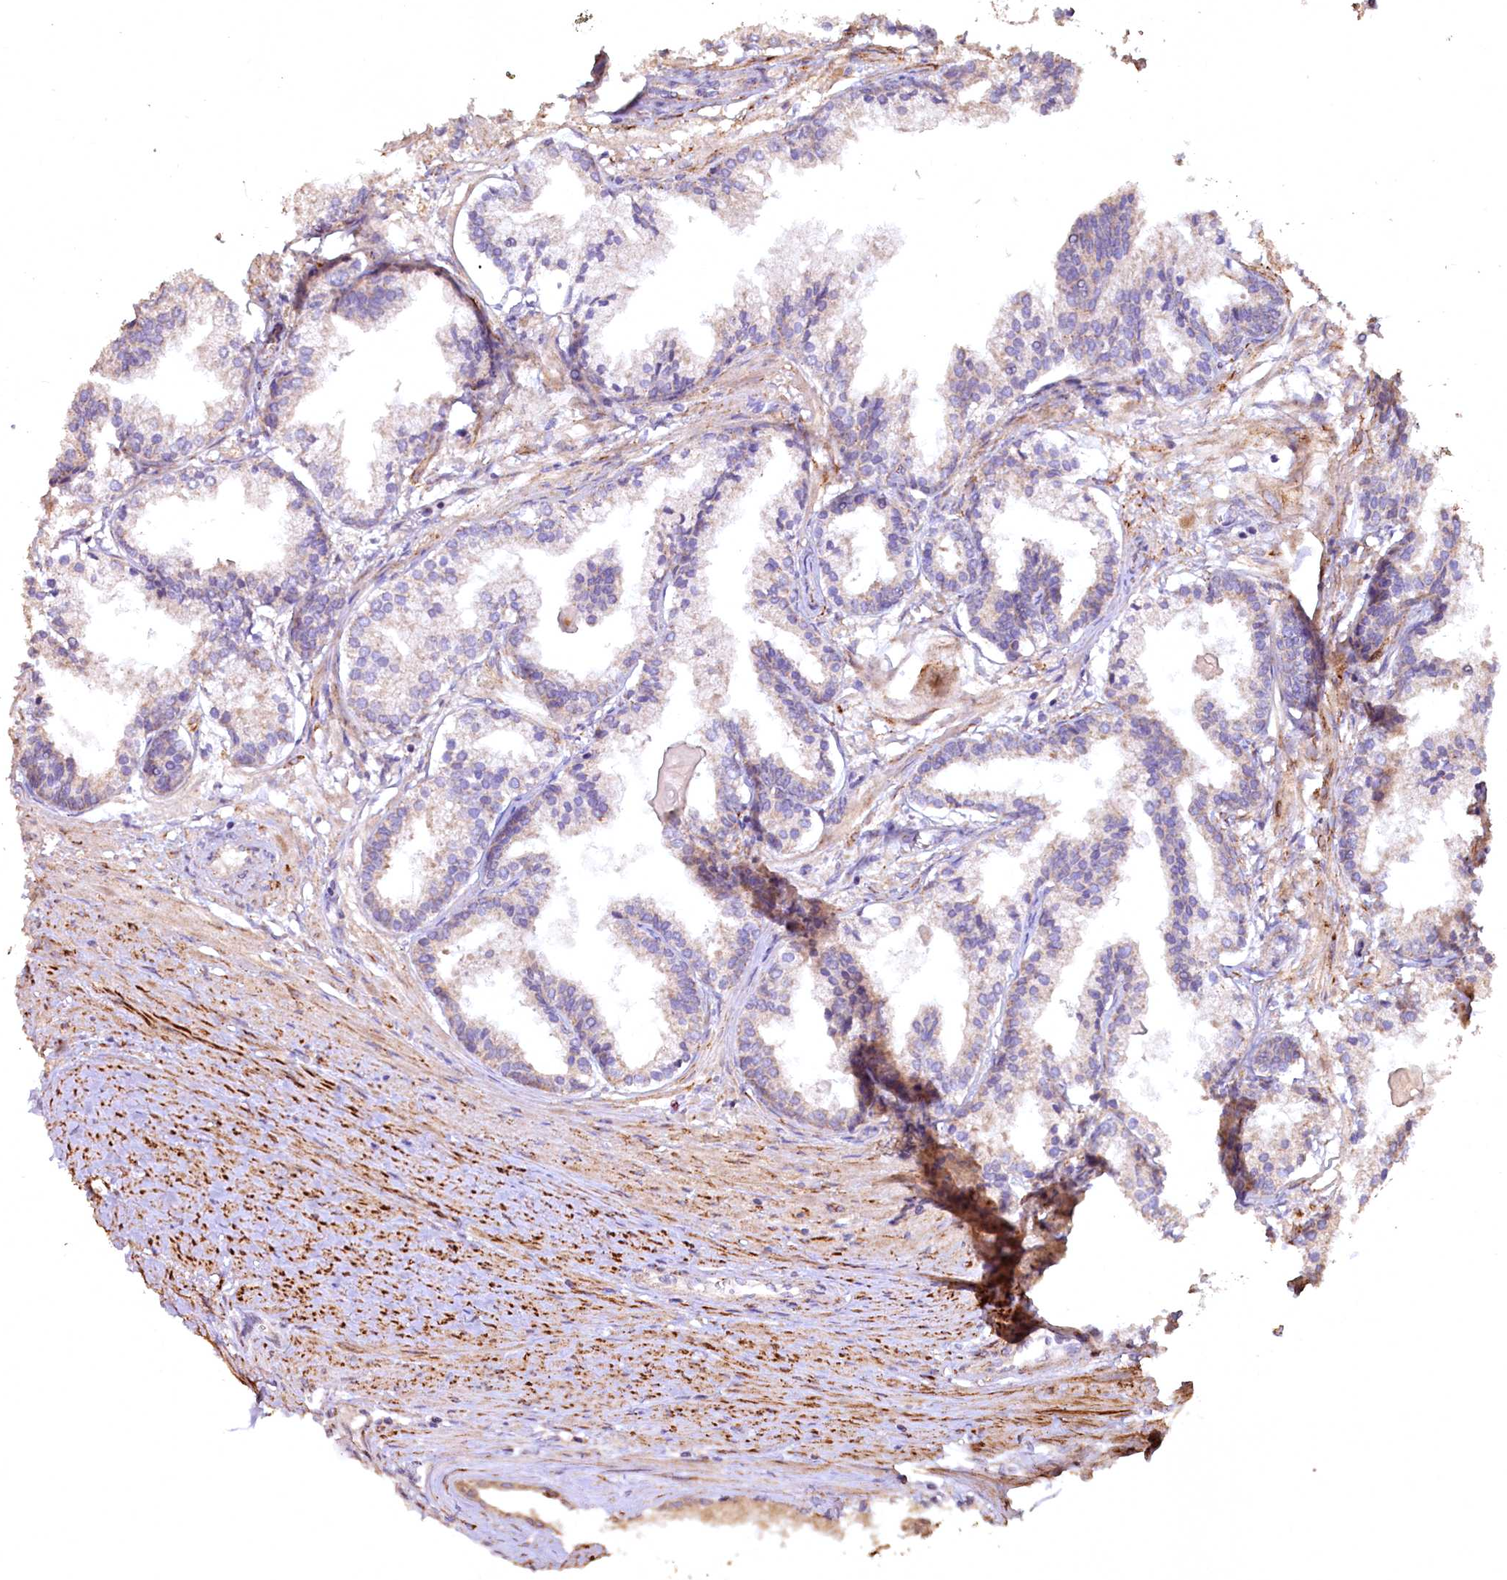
{"staining": {"intensity": "negative", "quantity": "none", "location": "none"}, "tissue": "prostate cancer", "cell_type": "Tumor cells", "image_type": "cancer", "snomed": [{"axis": "morphology", "description": "Adenocarcinoma, High grade"}, {"axis": "topography", "description": "Prostate"}], "caption": "High power microscopy micrograph of an IHC histopathology image of adenocarcinoma (high-grade) (prostate), revealing no significant positivity in tumor cells.", "gene": "FUNDC1", "patient": {"sex": "male", "age": 68}}